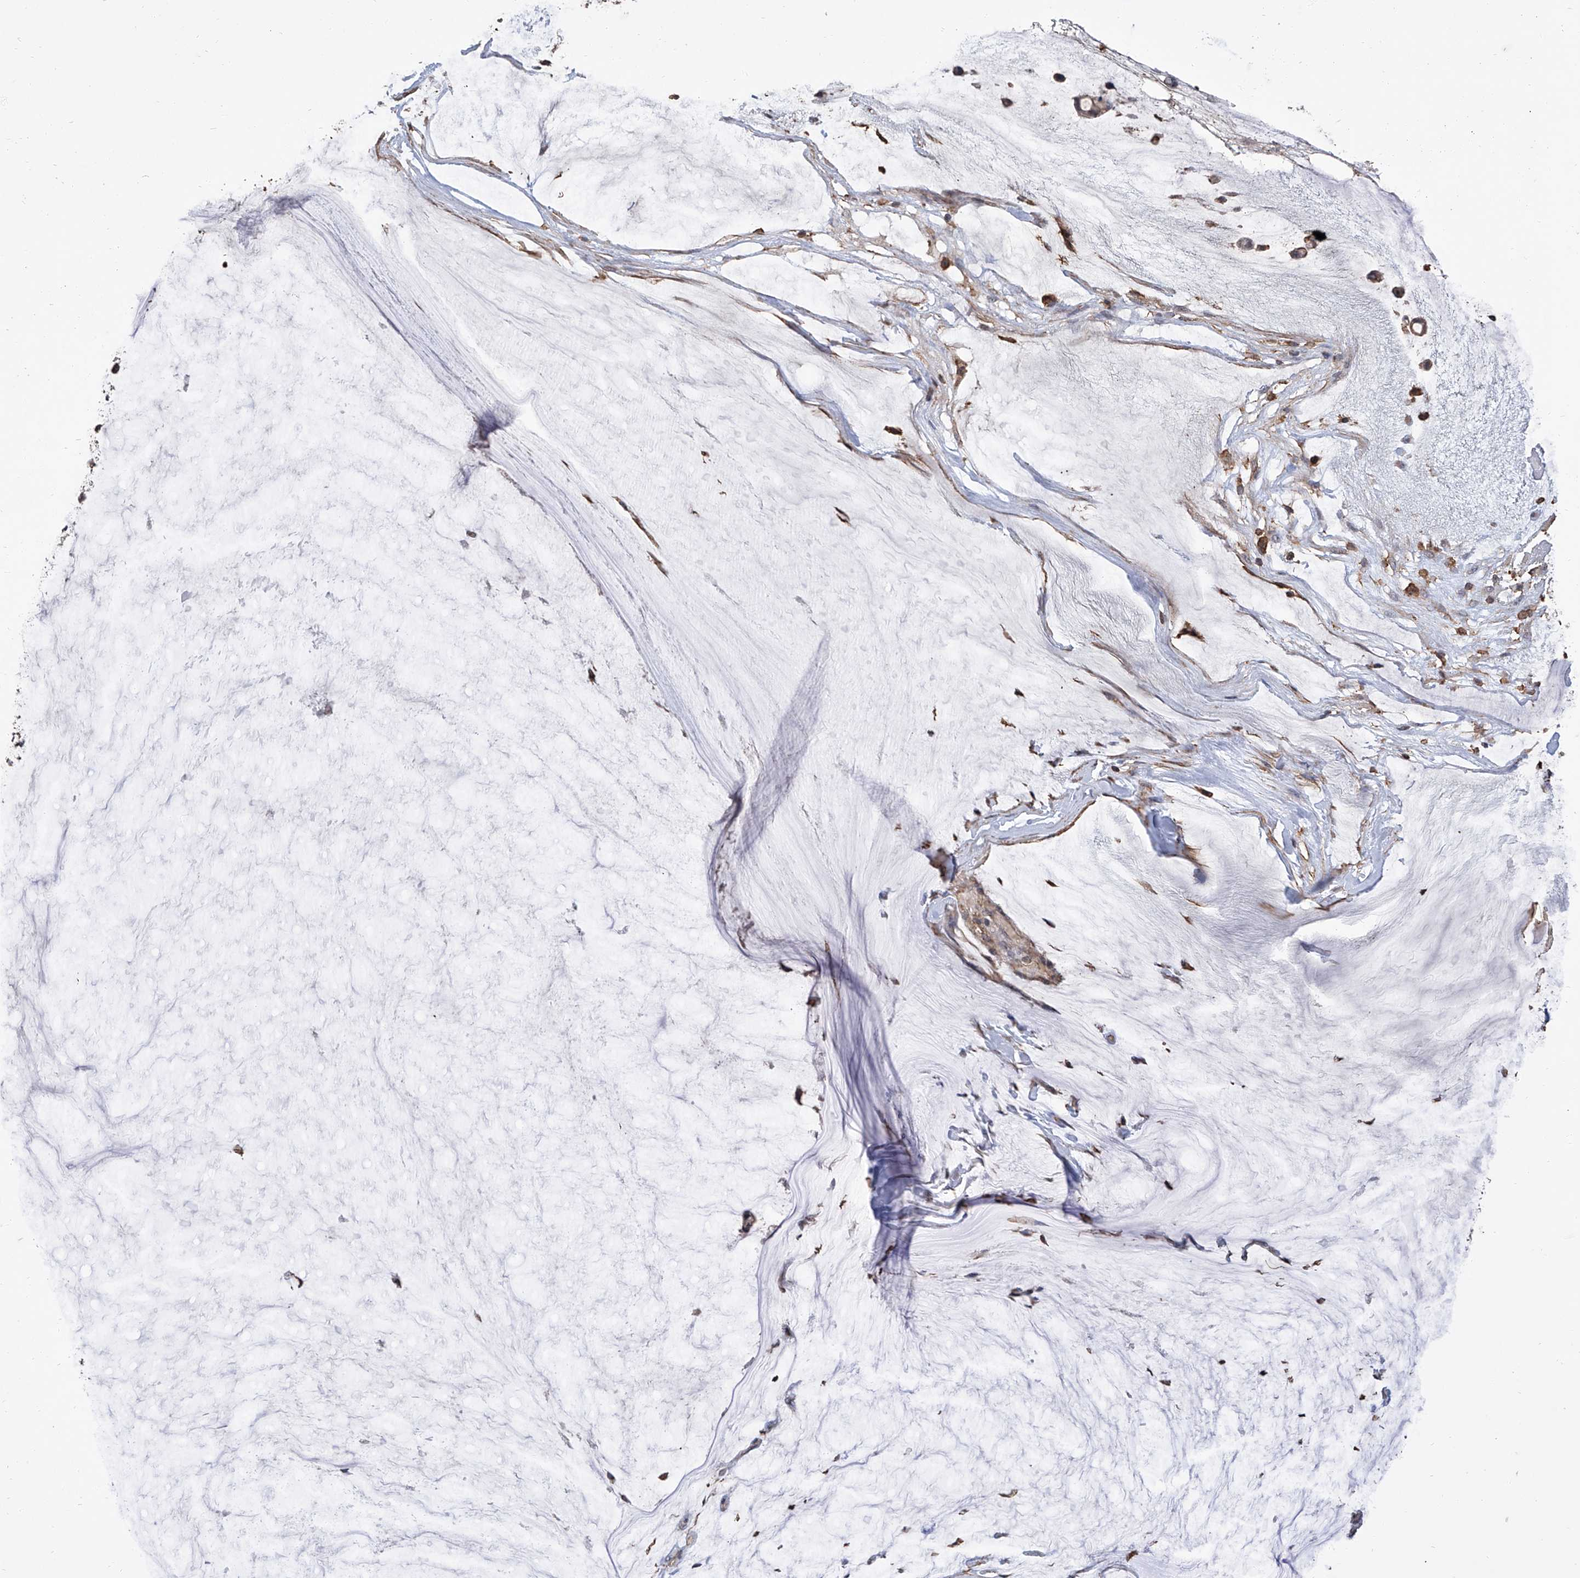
{"staining": {"intensity": "moderate", "quantity": ">75%", "location": "cytoplasmic/membranous"}, "tissue": "ovarian cancer", "cell_type": "Tumor cells", "image_type": "cancer", "snomed": [{"axis": "morphology", "description": "Cystadenocarcinoma, mucinous, NOS"}, {"axis": "topography", "description": "Ovary"}], "caption": "A brown stain highlights moderate cytoplasmic/membranous positivity of a protein in human ovarian cancer (mucinous cystadenocarcinoma) tumor cells. The staining is performed using DAB (3,3'-diaminobenzidine) brown chromogen to label protein expression. The nuclei are counter-stained blue using hematoxylin.", "gene": "GPT", "patient": {"sex": "female", "age": 39}}